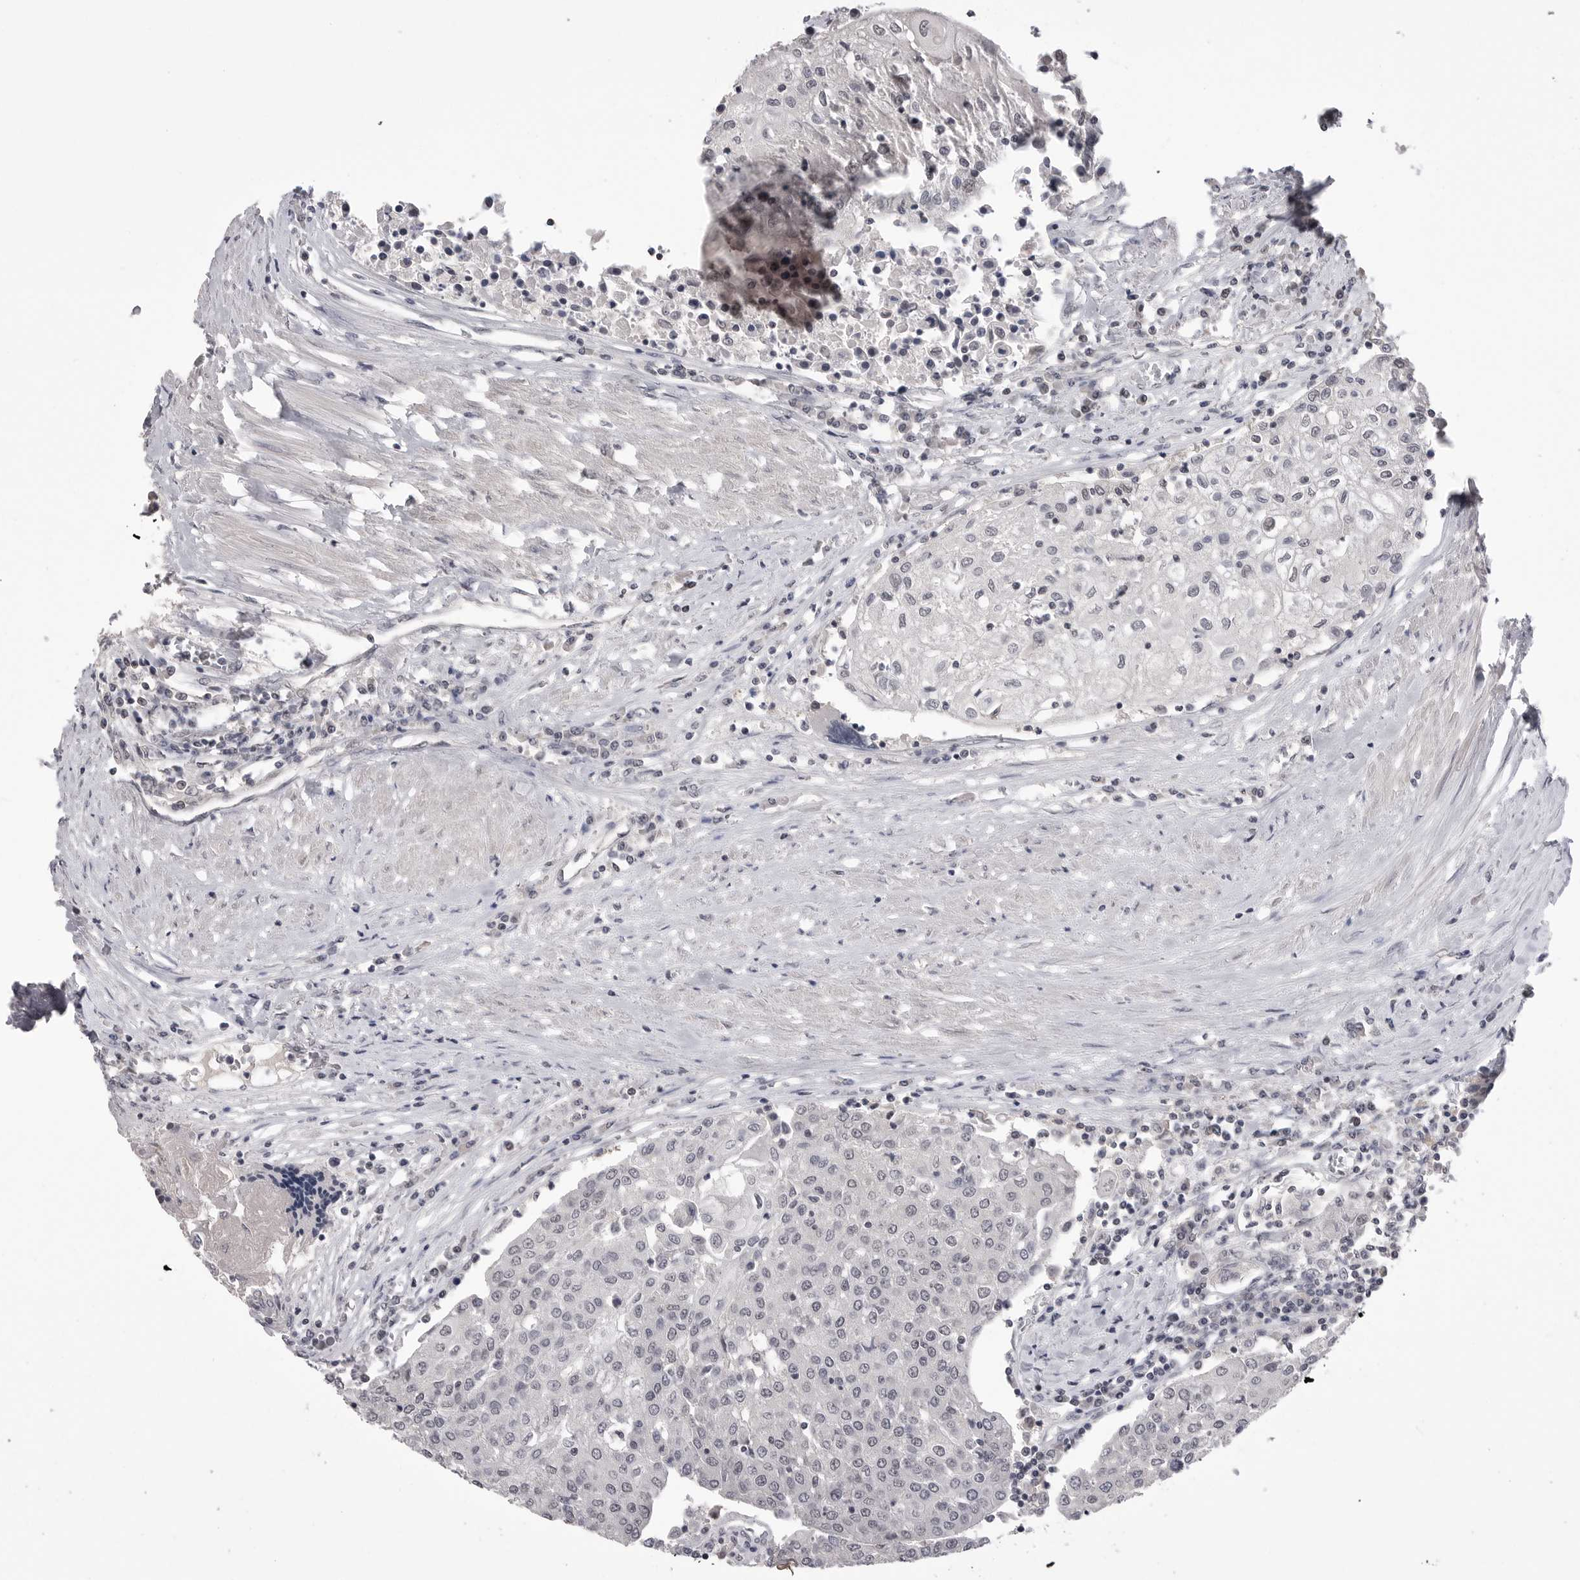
{"staining": {"intensity": "negative", "quantity": "none", "location": "none"}, "tissue": "urothelial cancer", "cell_type": "Tumor cells", "image_type": "cancer", "snomed": [{"axis": "morphology", "description": "Urothelial carcinoma, High grade"}, {"axis": "topography", "description": "Urinary bladder"}], "caption": "This micrograph is of urothelial cancer stained with immunohistochemistry (IHC) to label a protein in brown with the nuclei are counter-stained blue. There is no staining in tumor cells.", "gene": "DLG2", "patient": {"sex": "female", "age": 85}}